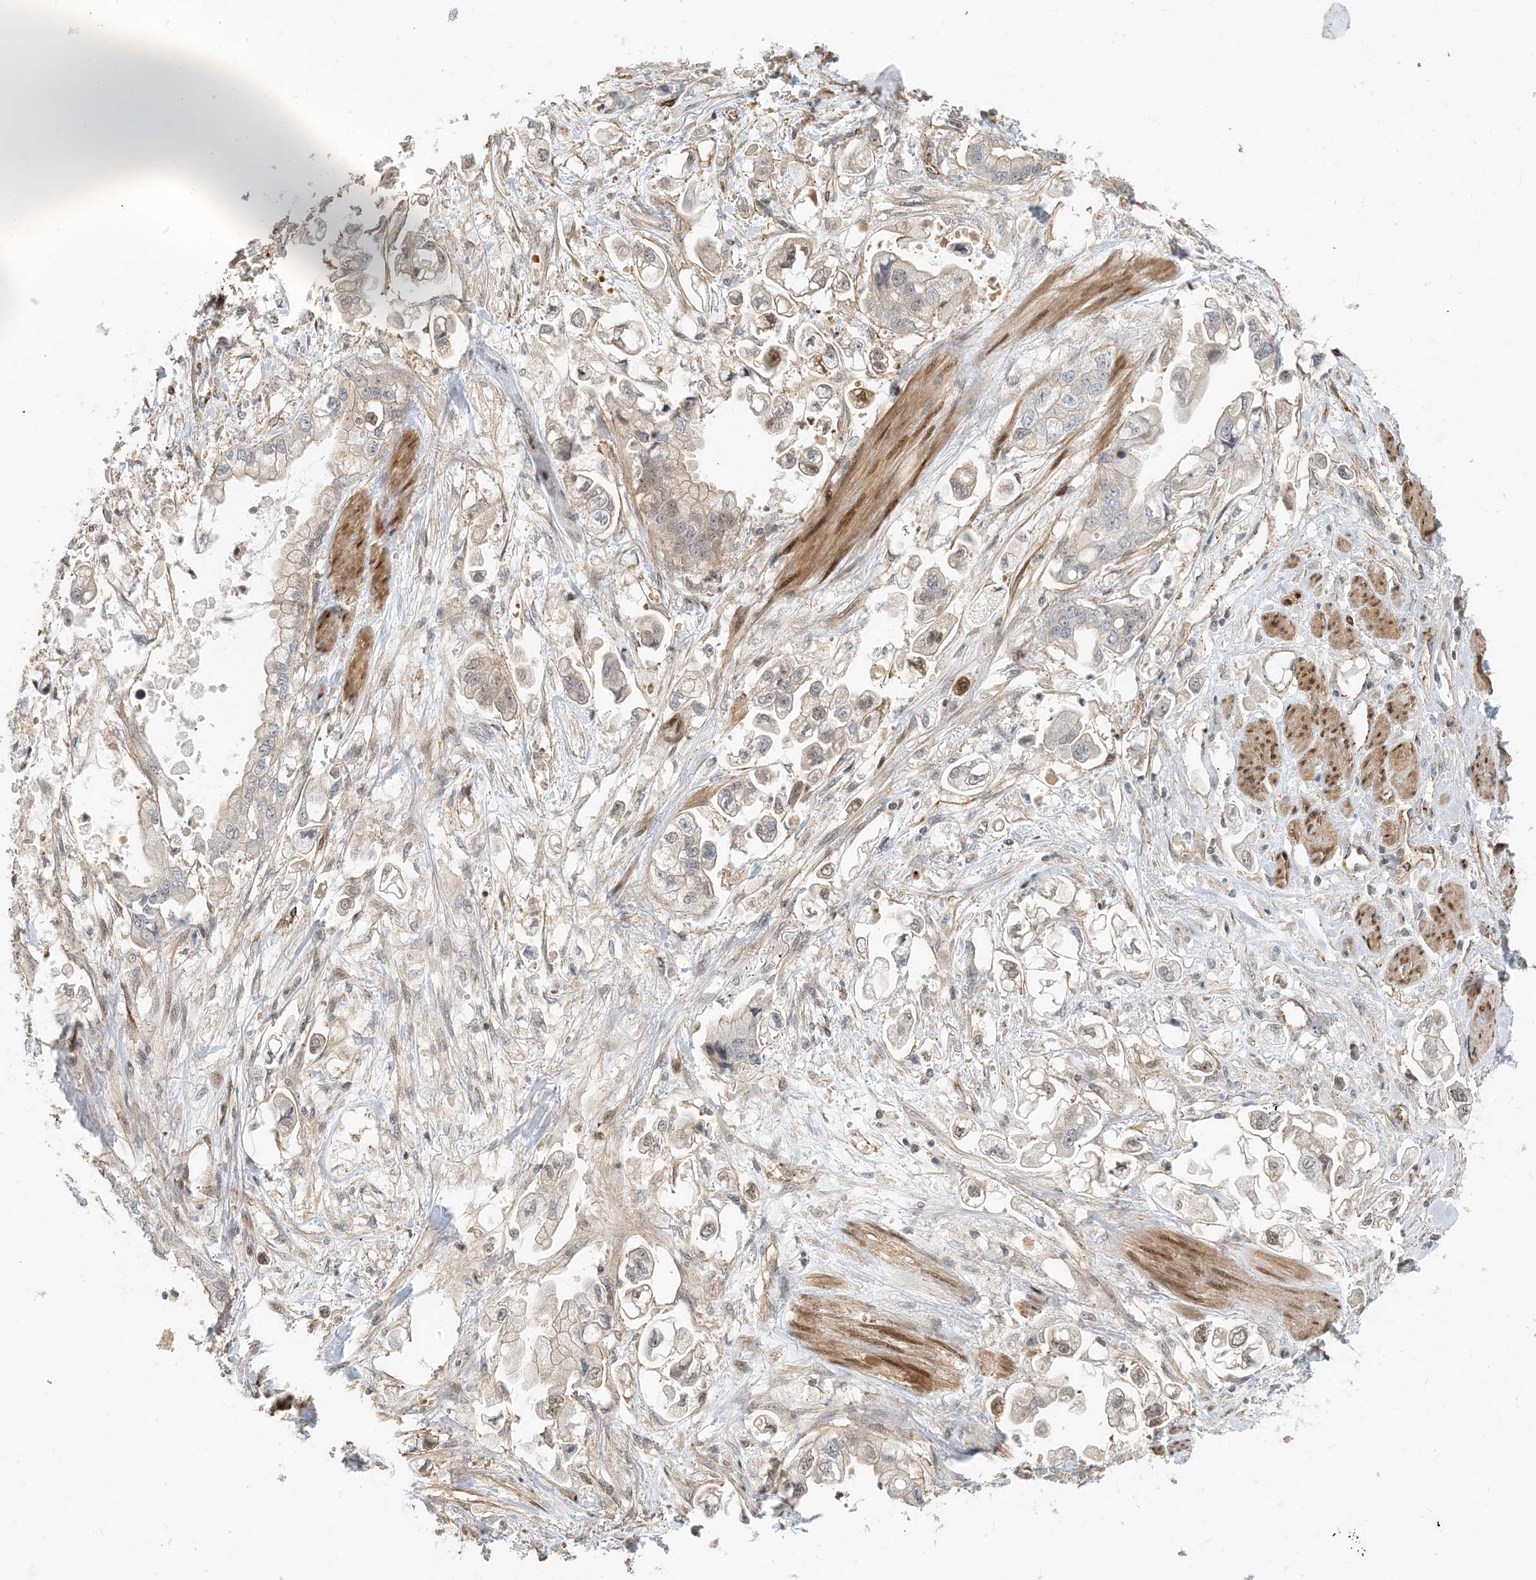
{"staining": {"intensity": "negative", "quantity": "none", "location": "none"}, "tissue": "stomach cancer", "cell_type": "Tumor cells", "image_type": "cancer", "snomed": [{"axis": "morphology", "description": "Adenocarcinoma, NOS"}, {"axis": "topography", "description": "Stomach"}], "caption": "Stomach cancer (adenocarcinoma) stained for a protein using immunohistochemistry (IHC) demonstrates no expression tumor cells.", "gene": "MAPKBP1", "patient": {"sex": "male", "age": 62}}